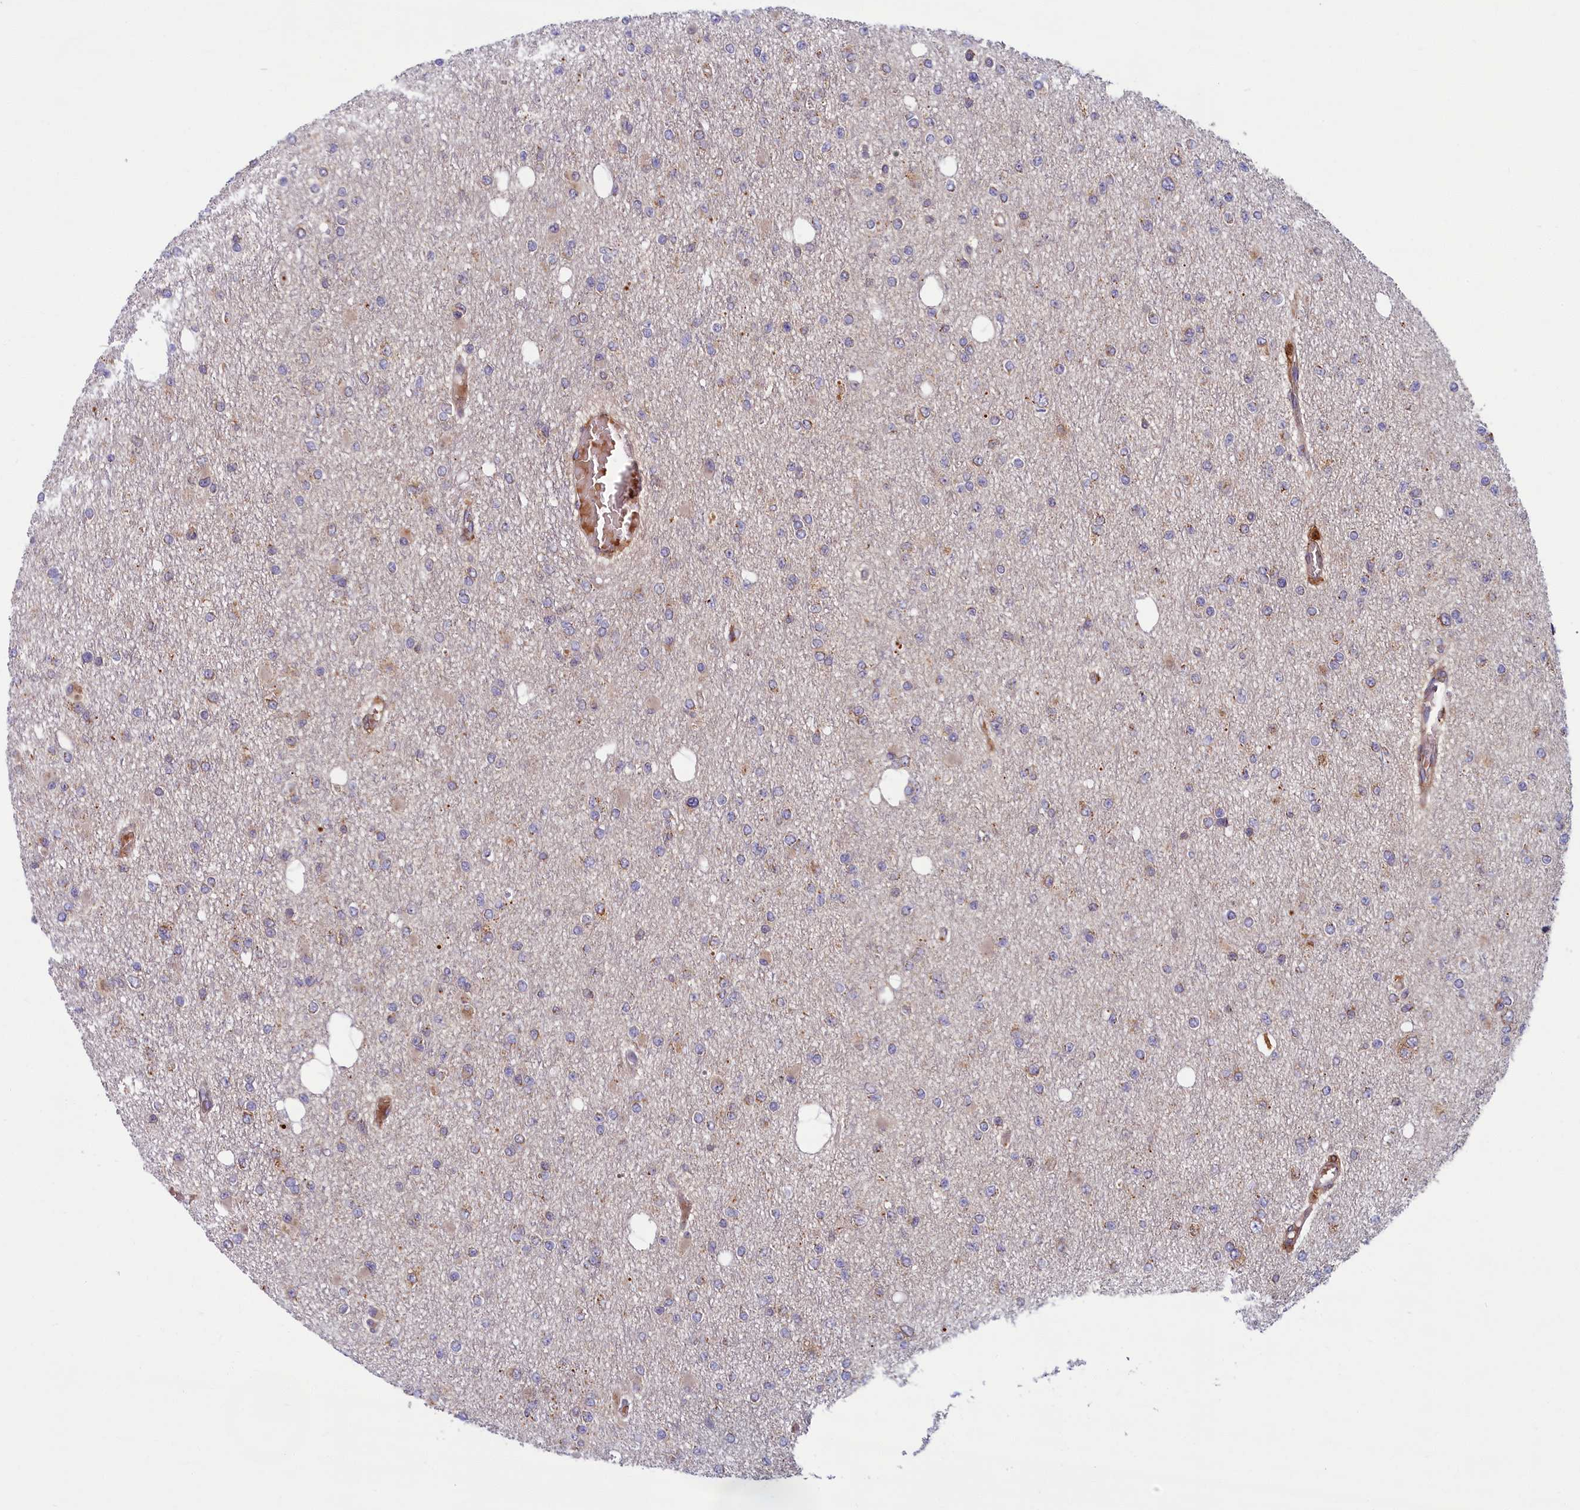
{"staining": {"intensity": "weak", "quantity": "25%-75%", "location": "cytoplasmic/membranous"}, "tissue": "glioma", "cell_type": "Tumor cells", "image_type": "cancer", "snomed": [{"axis": "morphology", "description": "Glioma, malignant, Low grade"}, {"axis": "topography", "description": "Brain"}], "caption": "A photomicrograph showing weak cytoplasmic/membranous staining in approximately 25%-75% of tumor cells in glioma, as visualized by brown immunohistochemical staining.", "gene": "BLVRB", "patient": {"sex": "female", "age": 22}}